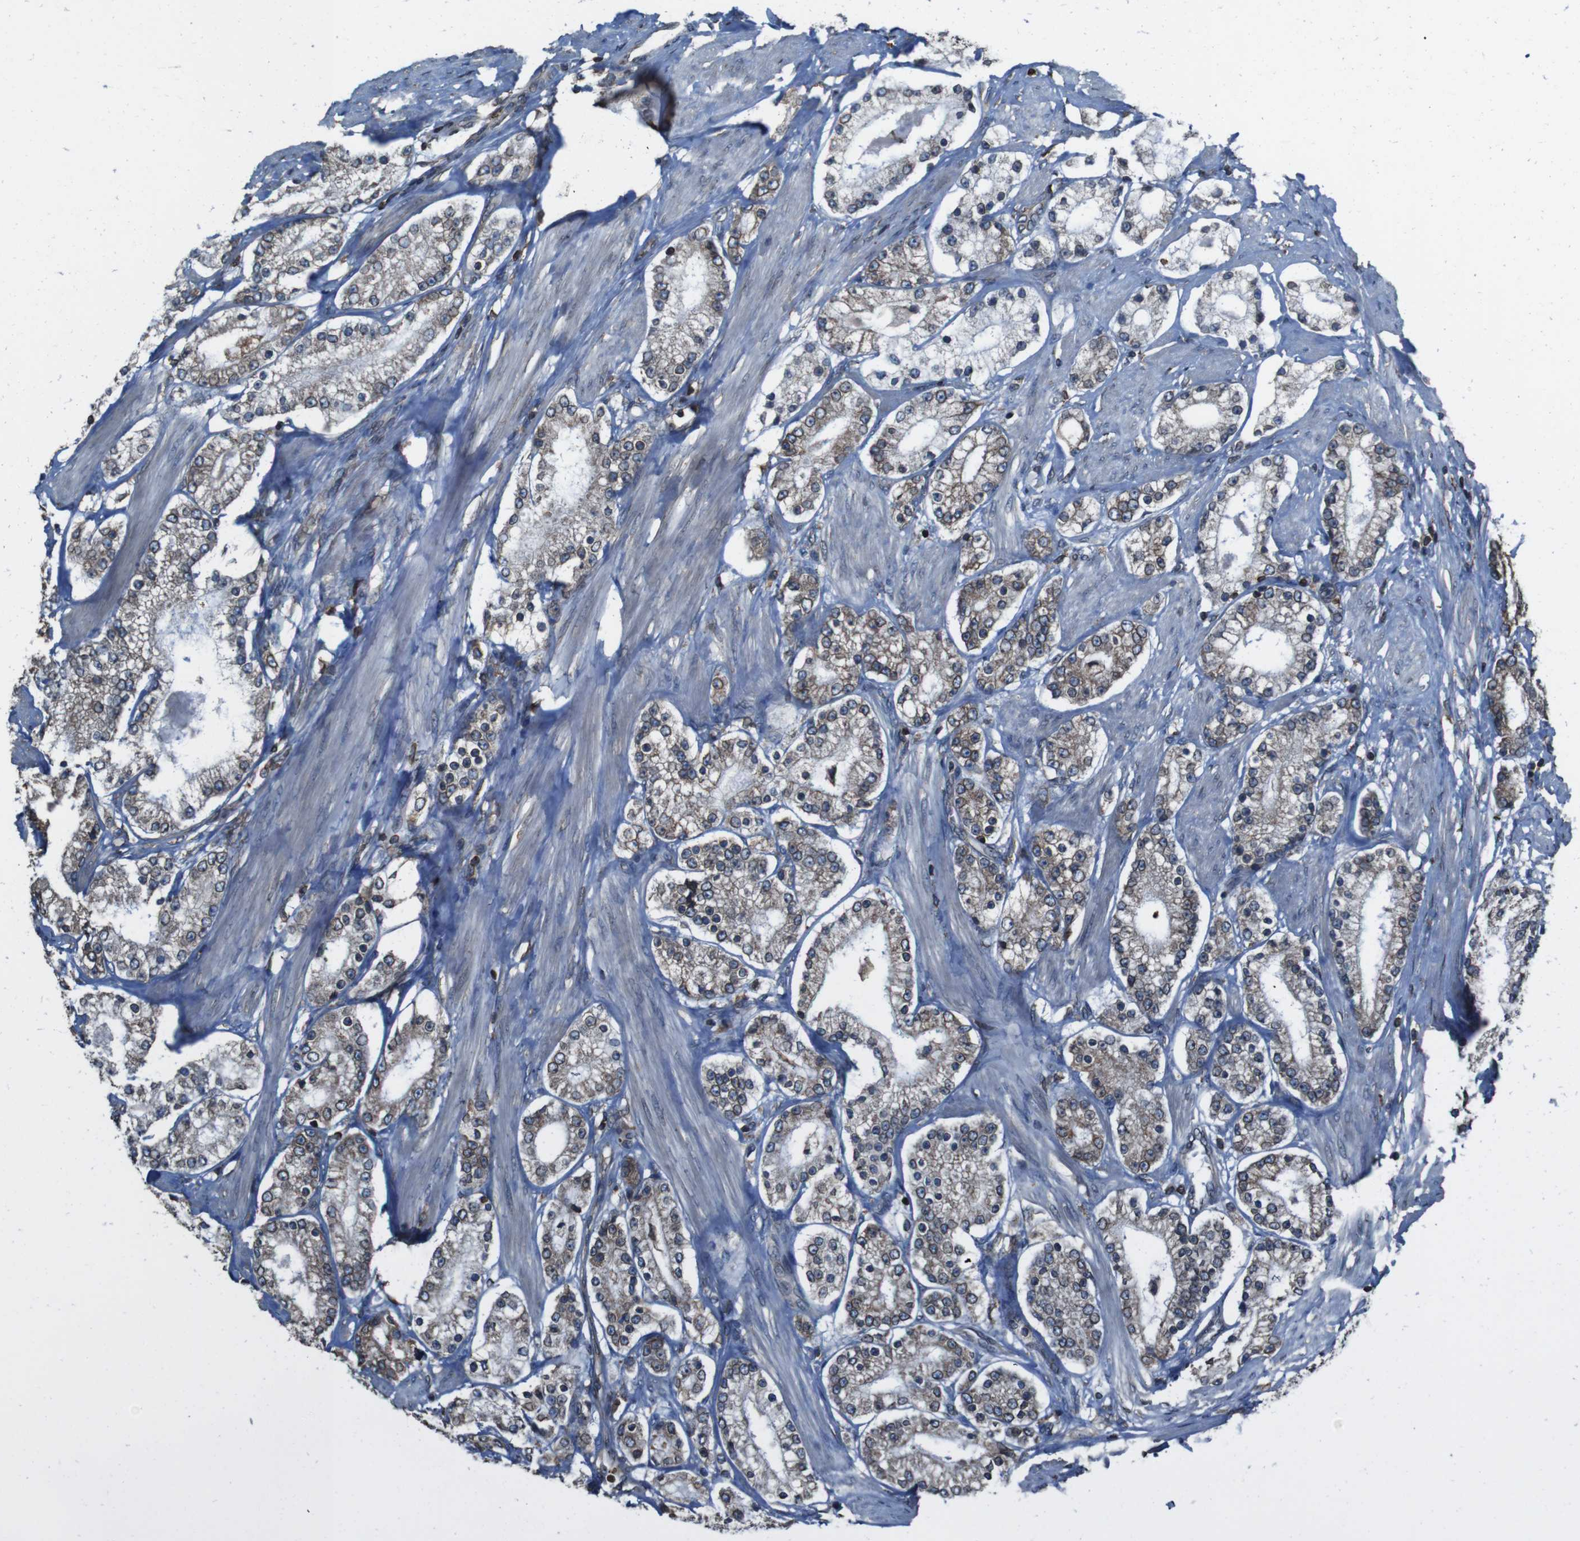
{"staining": {"intensity": "weak", "quantity": ">75%", "location": "cytoplasmic/membranous"}, "tissue": "prostate cancer", "cell_type": "Tumor cells", "image_type": "cancer", "snomed": [{"axis": "morphology", "description": "Adenocarcinoma, Low grade"}, {"axis": "topography", "description": "Prostate"}], "caption": "Protein expression by IHC reveals weak cytoplasmic/membranous staining in about >75% of tumor cells in prostate cancer.", "gene": "APMAP", "patient": {"sex": "male", "age": 63}}